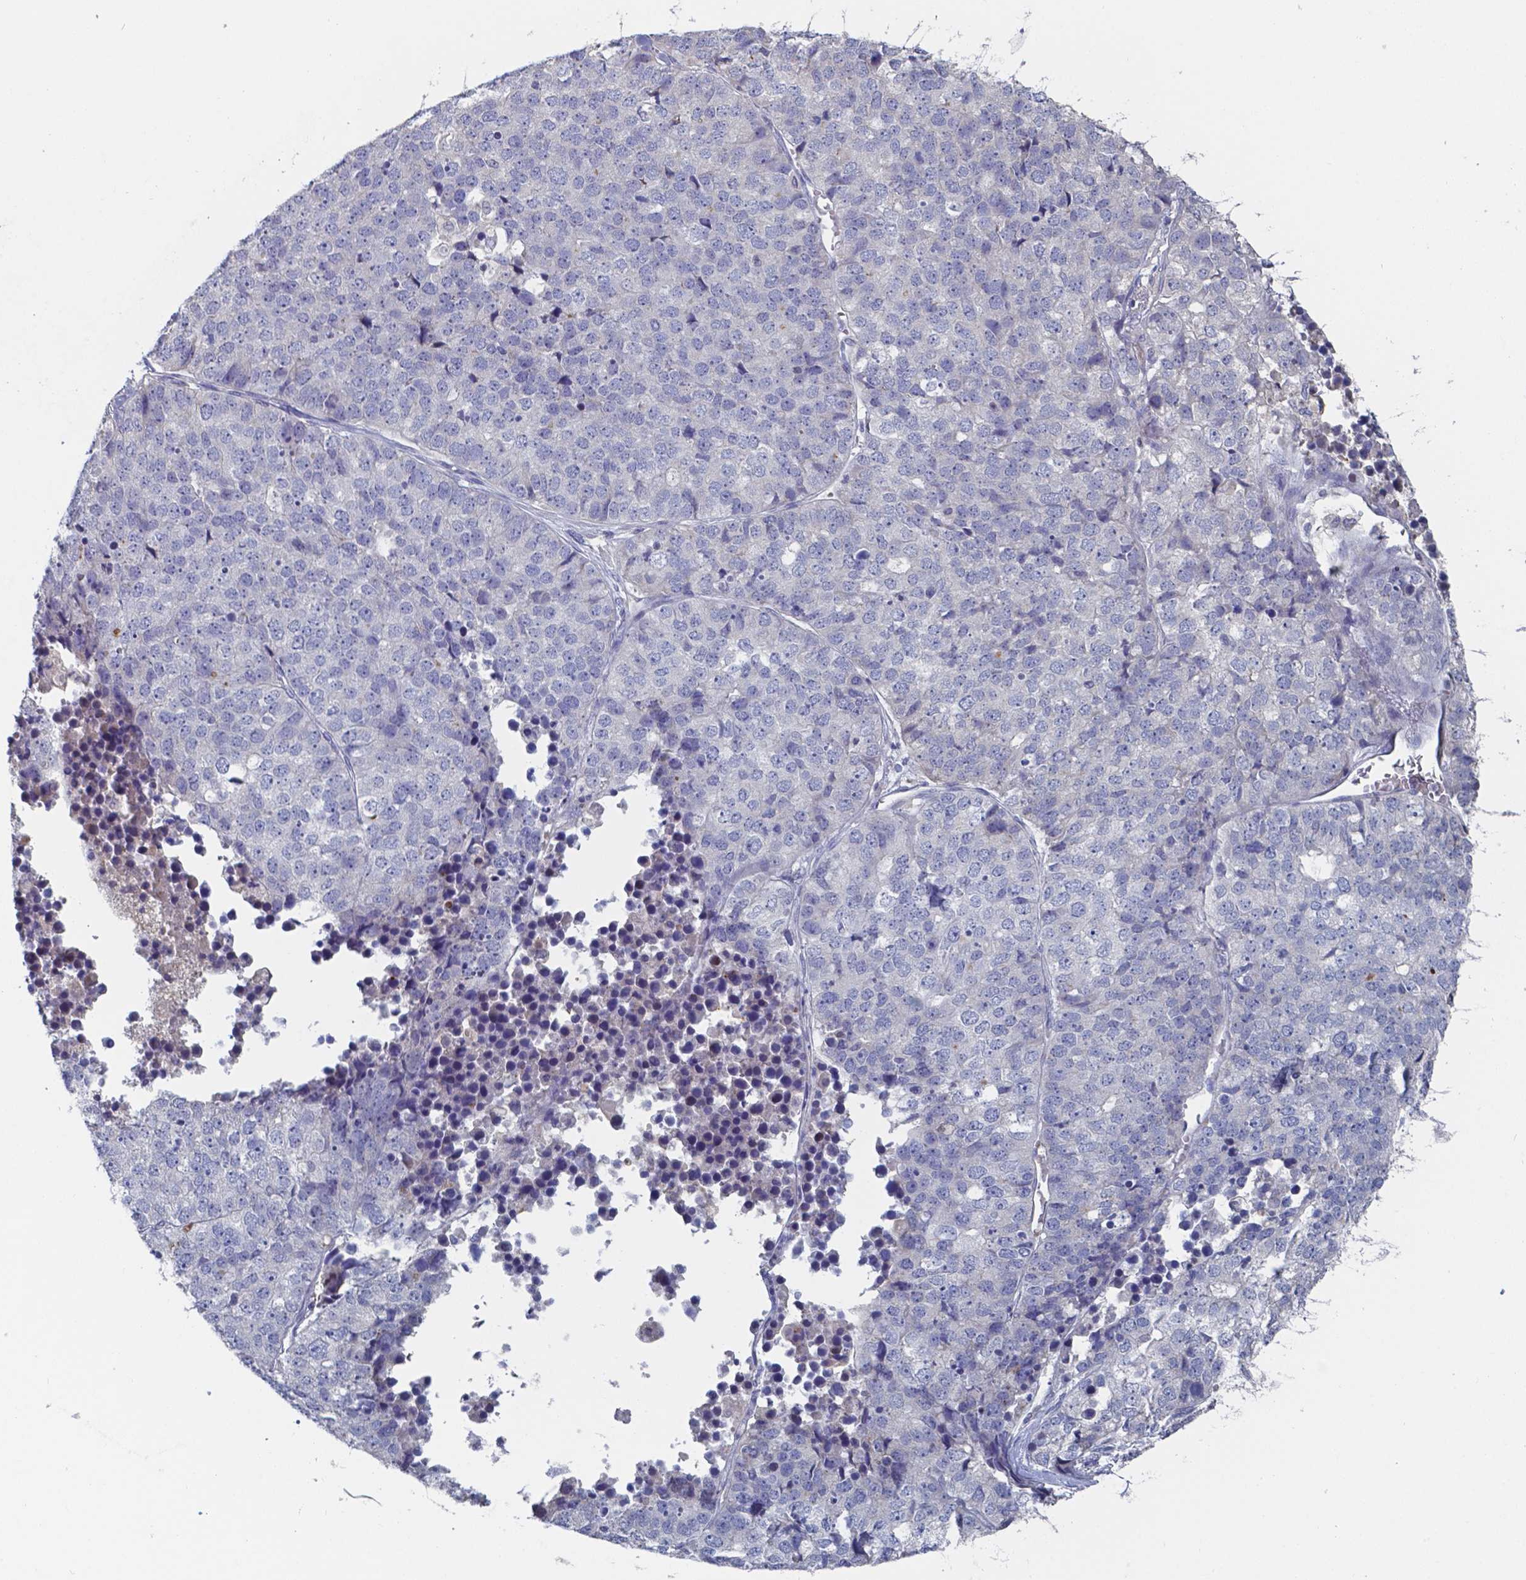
{"staining": {"intensity": "negative", "quantity": "none", "location": "none"}, "tissue": "stomach cancer", "cell_type": "Tumor cells", "image_type": "cancer", "snomed": [{"axis": "morphology", "description": "Adenocarcinoma, NOS"}, {"axis": "topography", "description": "Stomach"}], "caption": "This is an immunohistochemistry micrograph of human adenocarcinoma (stomach). There is no expression in tumor cells.", "gene": "BTBD17", "patient": {"sex": "male", "age": 69}}